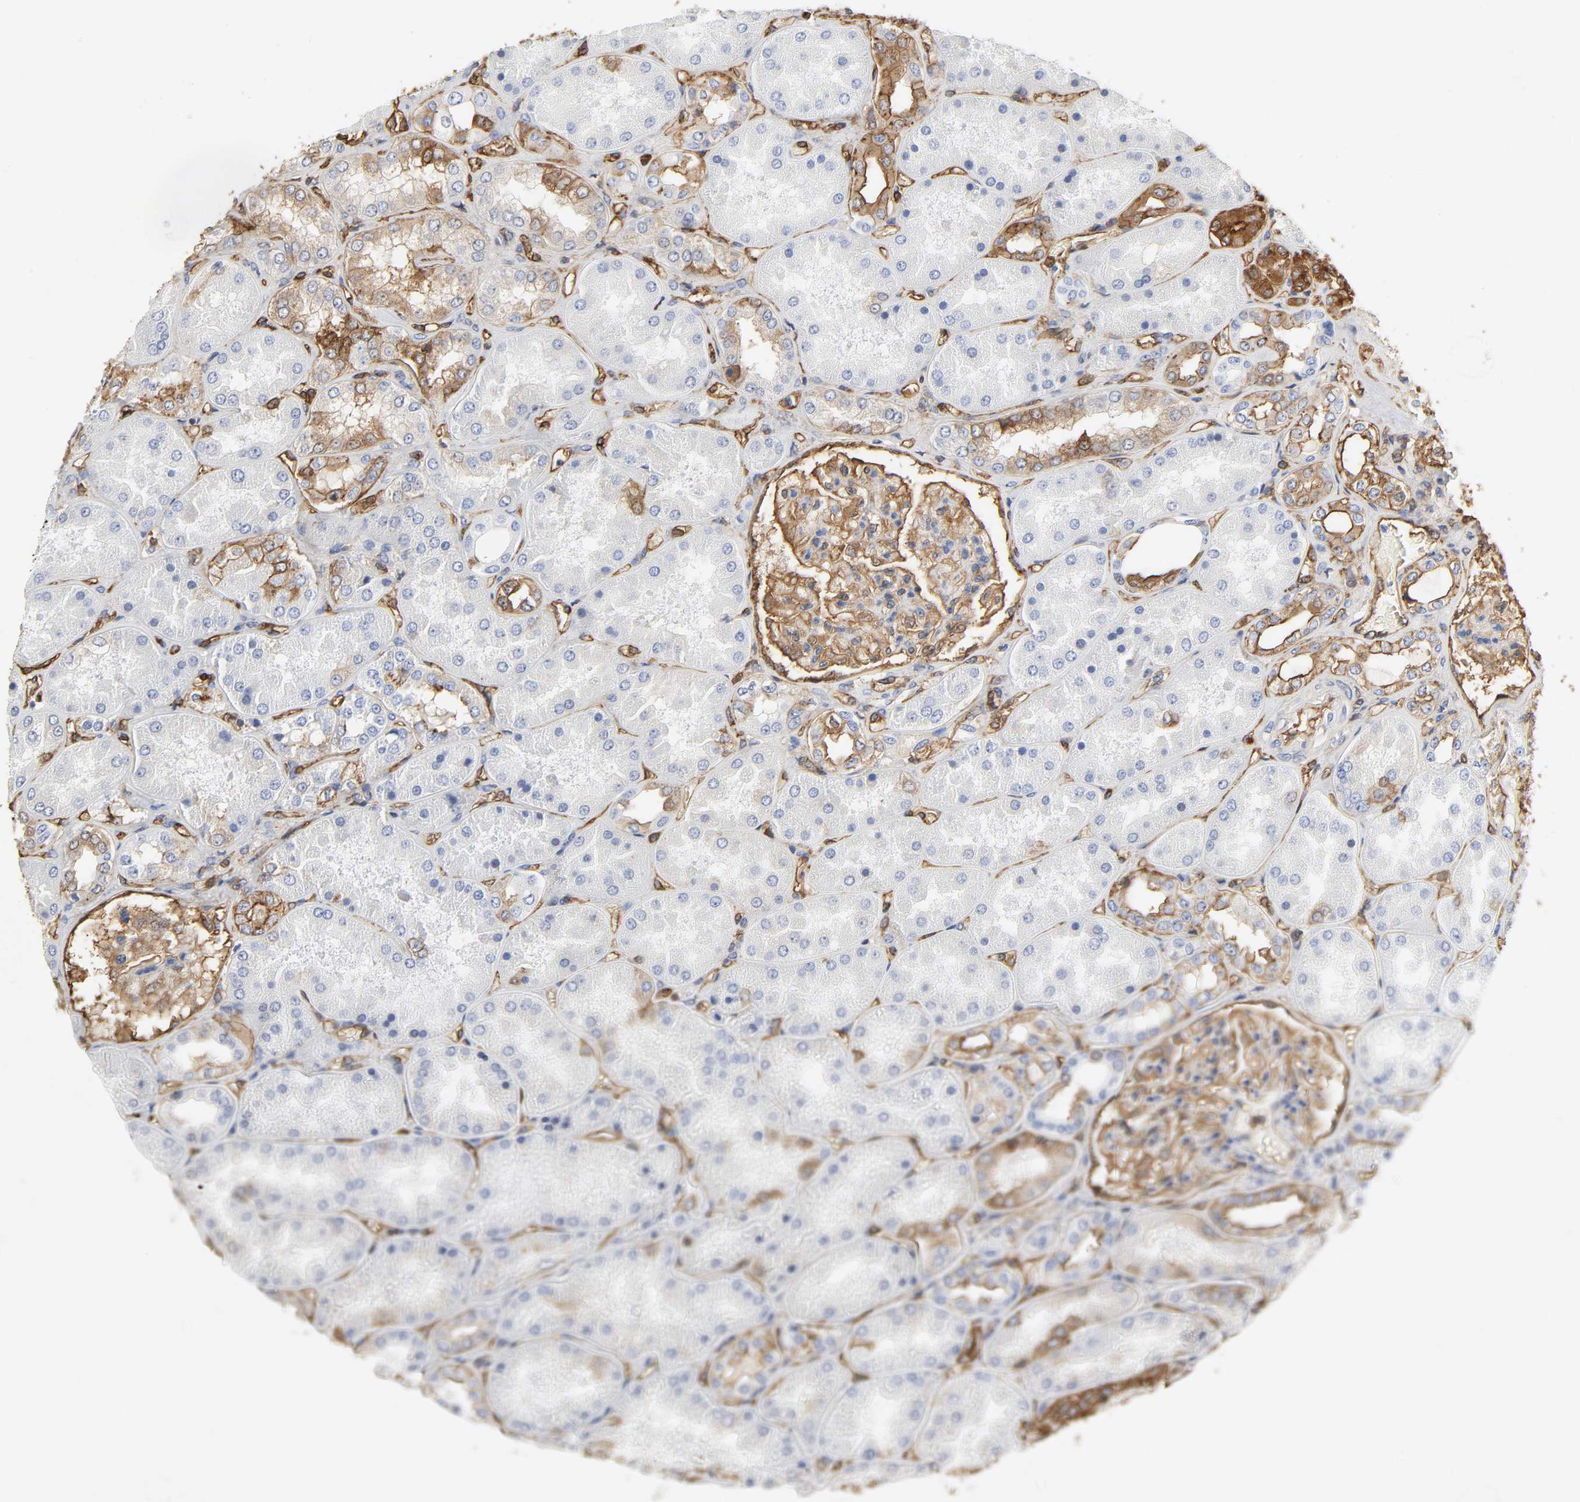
{"staining": {"intensity": "moderate", "quantity": ">75%", "location": "cytoplasmic/membranous"}, "tissue": "kidney", "cell_type": "Cells in glomeruli", "image_type": "normal", "snomed": [{"axis": "morphology", "description": "Normal tissue, NOS"}, {"axis": "topography", "description": "Kidney"}], "caption": "Immunohistochemical staining of unremarkable kidney reveals moderate cytoplasmic/membranous protein positivity in about >75% of cells in glomeruli. (IHC, brightfield microscopy, high magnification).", "gene": "ANXA2", "patient": {"sex": "female", "age": 56}}